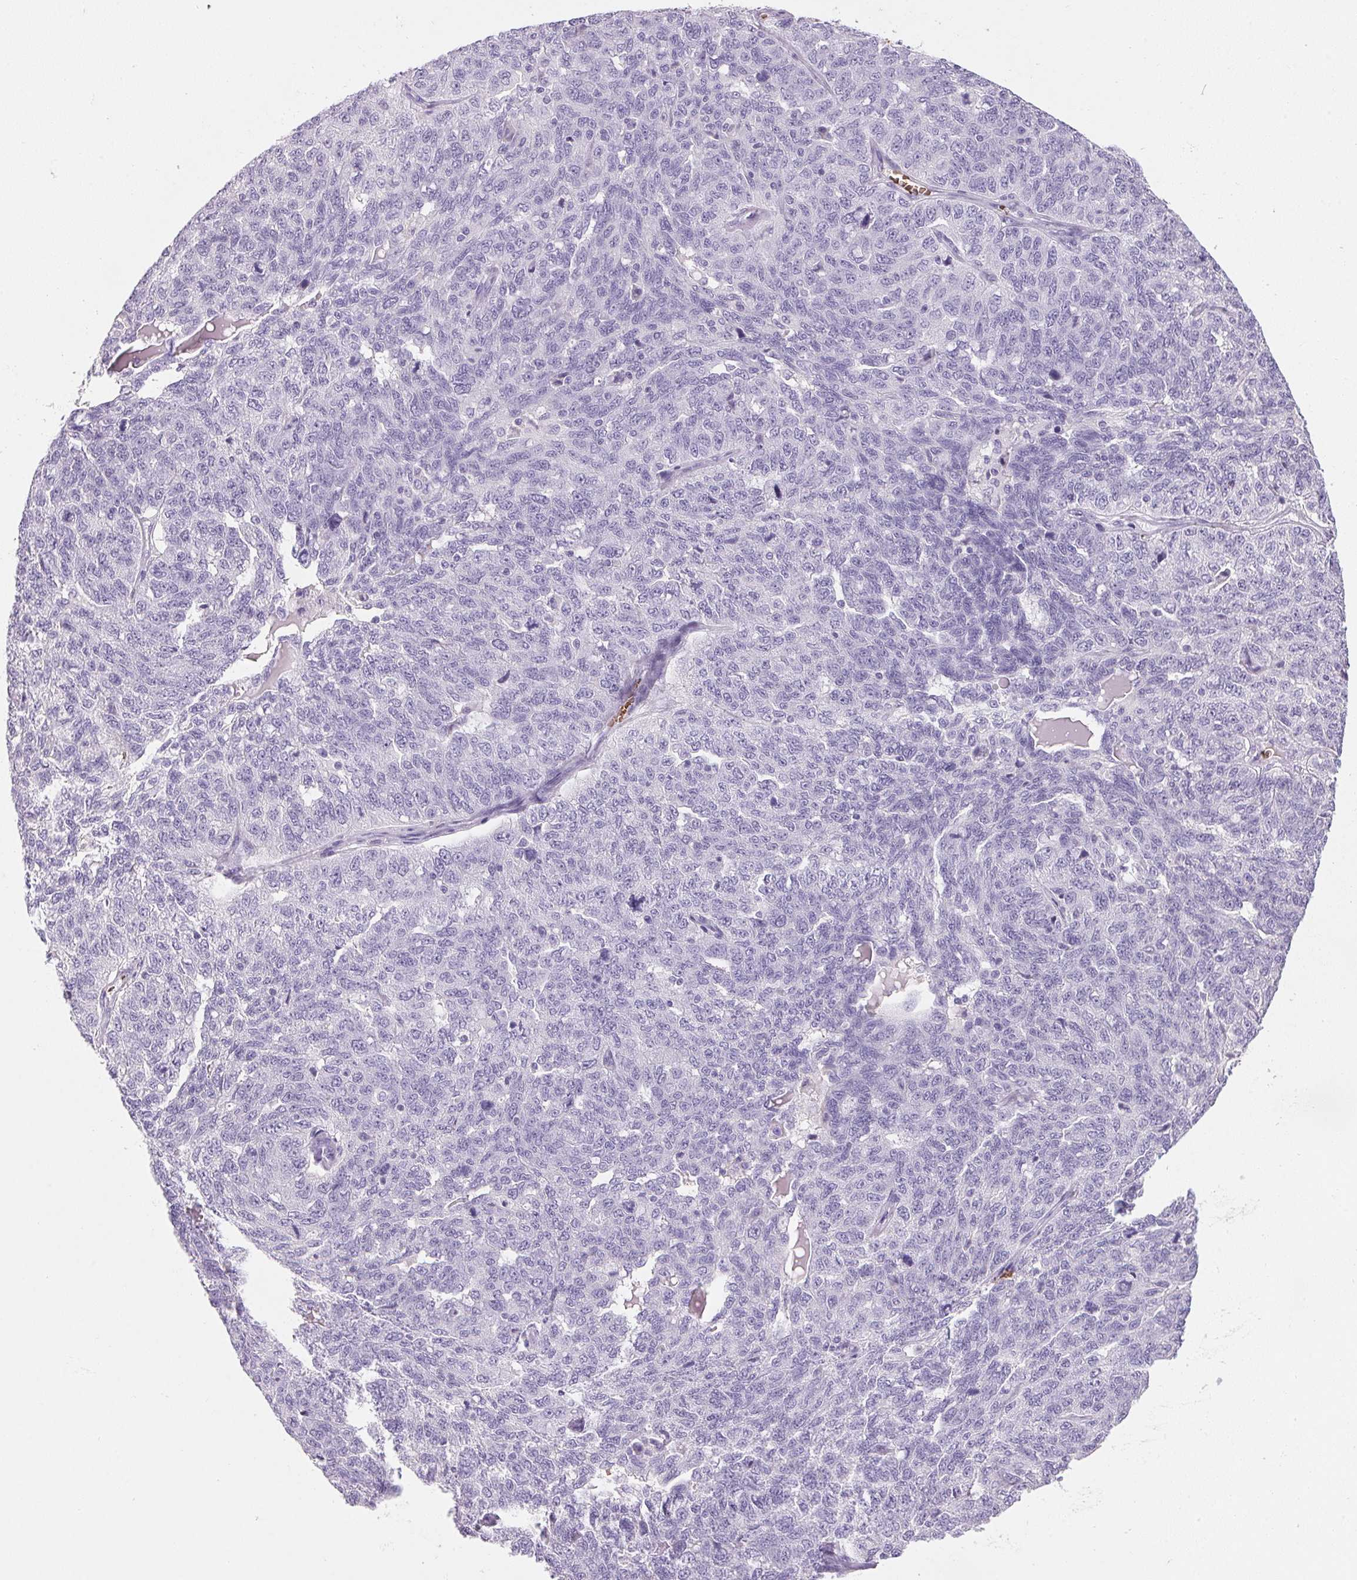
{"staining": {"intensity": "negative", "quantity": "none", "location": "none"}, "tissue": "ovarian cancer", "cell_type": "Tumor cells", "image_type": "cancer", "snomed": [{"axis": "morphology", "description": "Cystadenocarcinoma, serous, NOS"}, {"axis": "topography", "description": "Ovary"}], "caption": "Tumor cells are negative for protein expression in human ovarian cancer. Nuclei are stained in blue.", "gene": "HBQ1", "patient": {"sex": "female", "age": 71}}